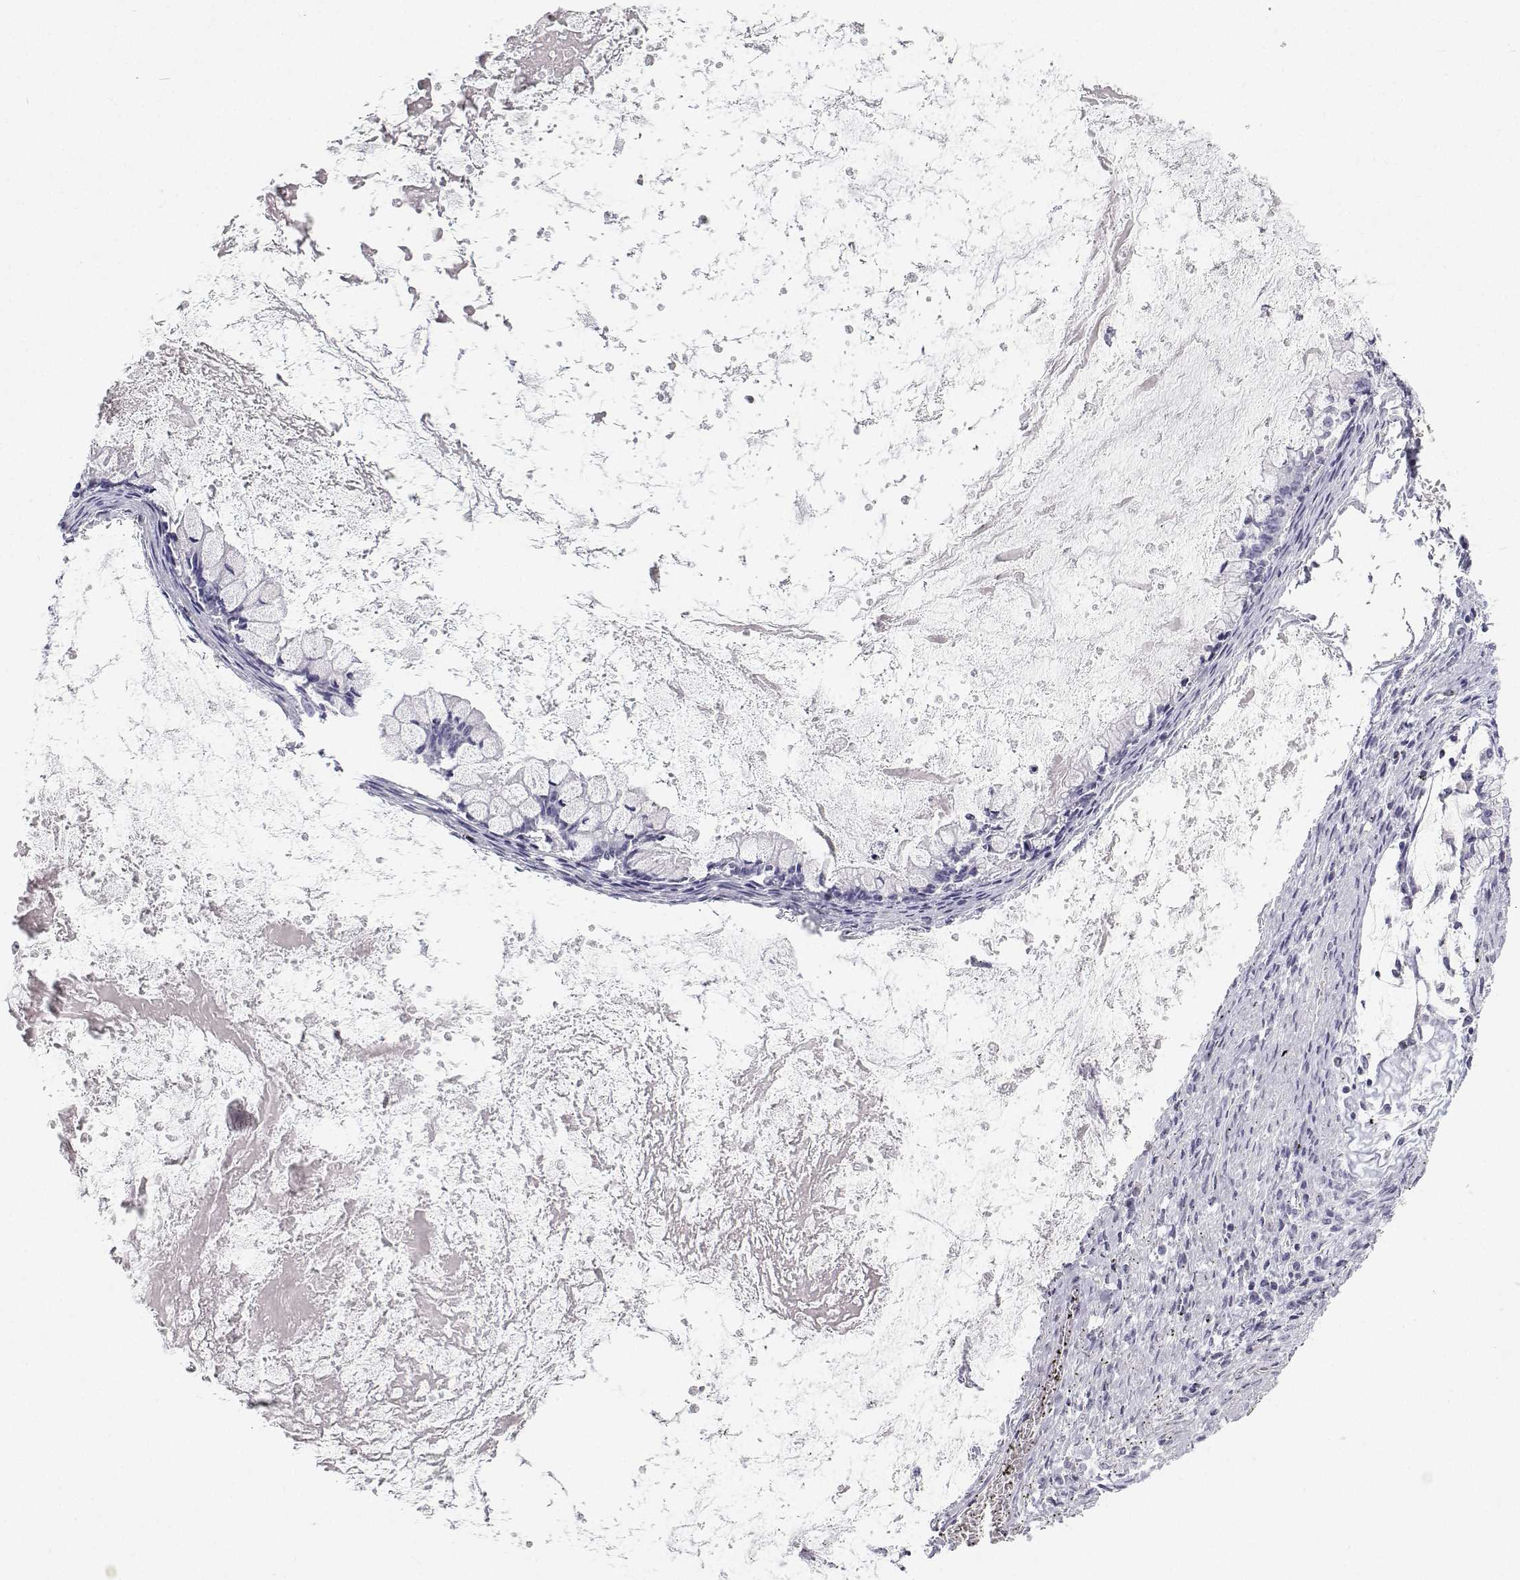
{"staining": {"intensity": "negative", "quantity": "none", "location": "none"}, "tissue": "ovarian cancer", "cell_type": "Tumor cells", "image_type": "cancer", "snomed": [{"axis": "morphology", "description": "Cystadenocarcinoma, mucinous, NOS"}, {"axis": "topography", "description": "Ovary"}], "caption": "High power microscopy histopathology image of an immunohistochemistry (IHC) histopathology image of ovarian cancer, revealing no significant expression in tumor cells.", "gene": "TTN", "patient": {"sex": "female", "age": 67}}